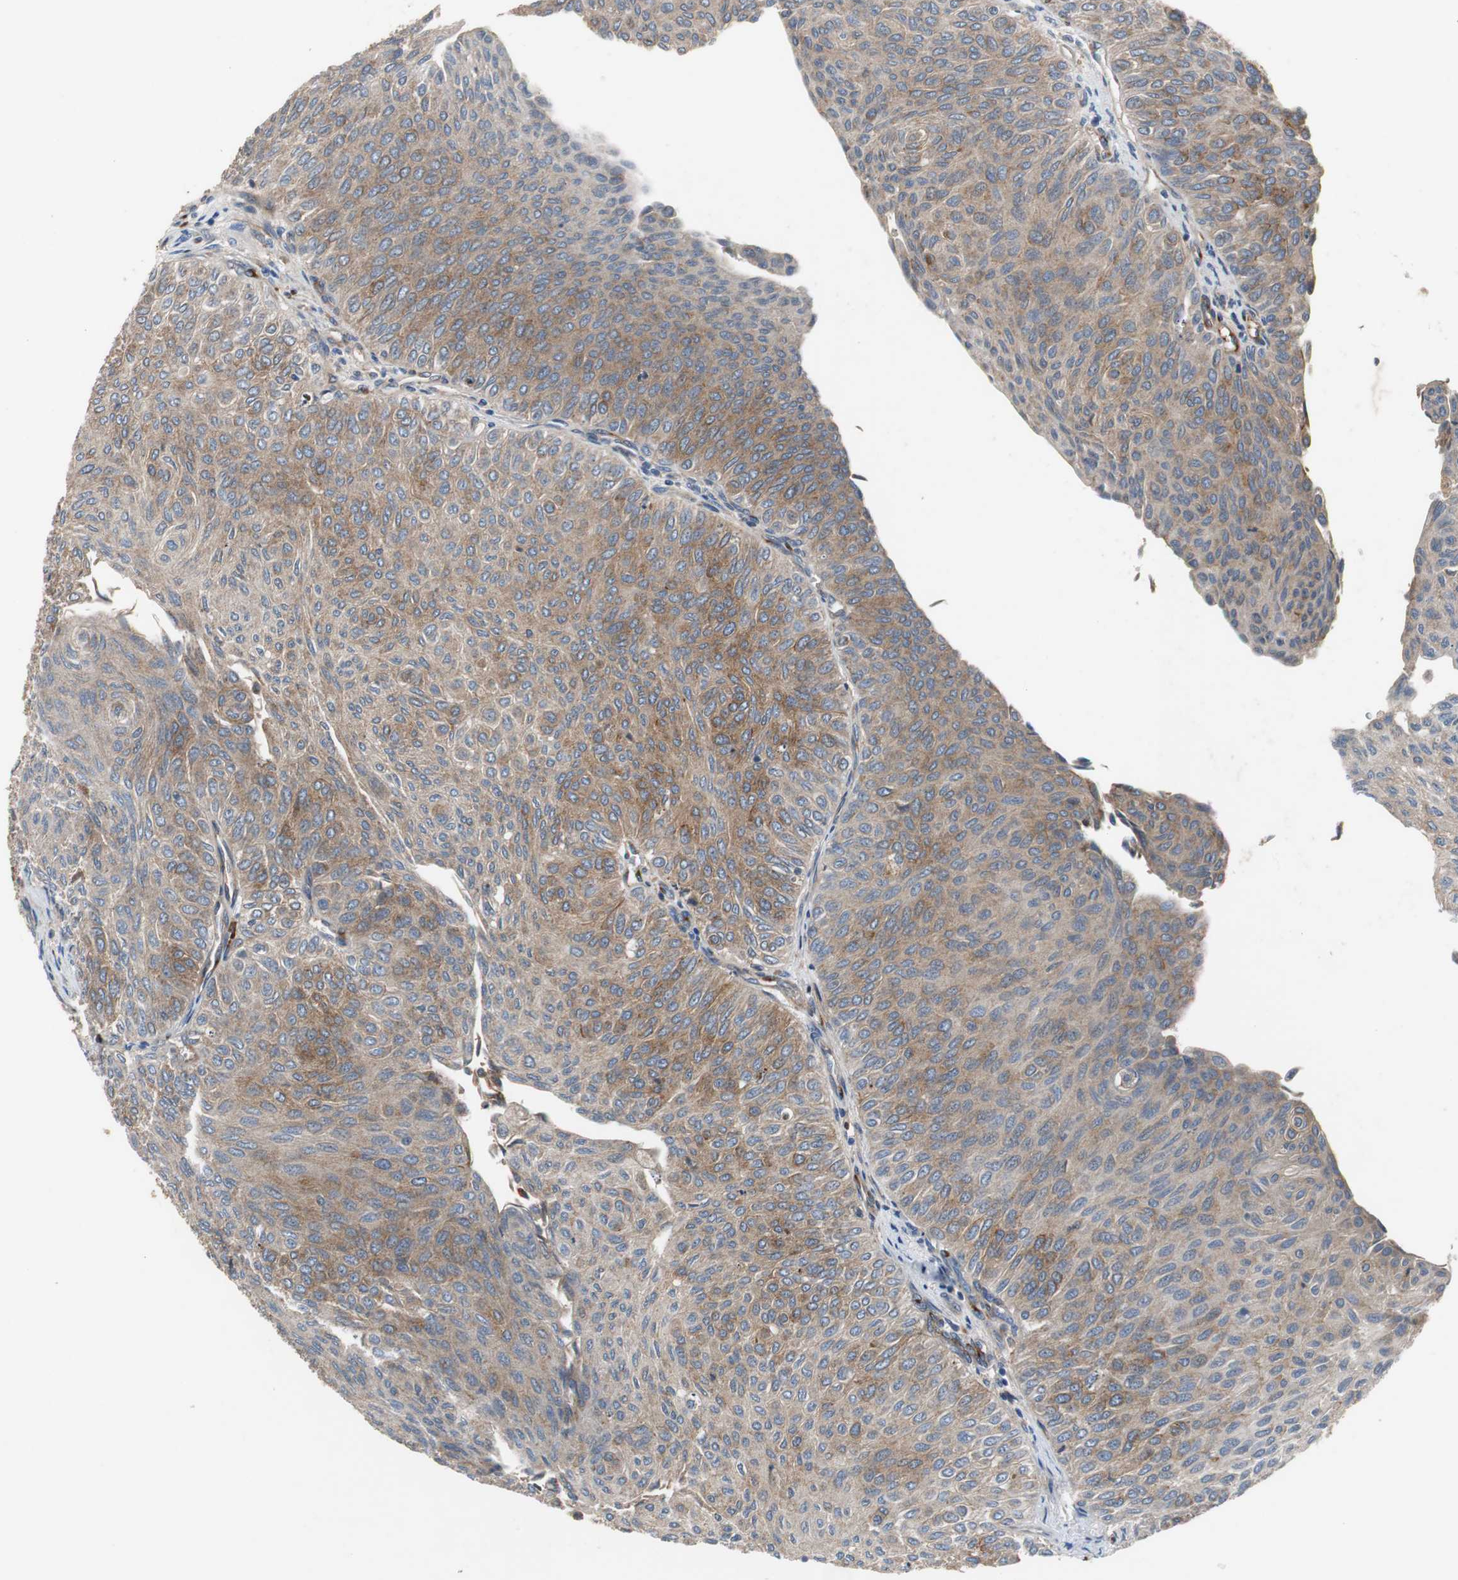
{"staining": {"intensity": "moderate", "quantity": ">75%", "location": "cytoplasmic/membranous"}, "tissue": "urothelial cancer", "cell_type": "Tumor cells", "image_type": "cancer", "snomed": [{"axis": "morphology", "description": "Urothelial carcinoma, Low grade"}, {"axis": "topography", "description": "Urinary bladder"}], "caption": "Human urothelial cancer stained with a brown dye demonstrates moderate cytoplasmic/membranous positive staining in approximately >75% of tumor cells.", "gene": "SORT1", "patient": {"sex": "male", "age": 78}}